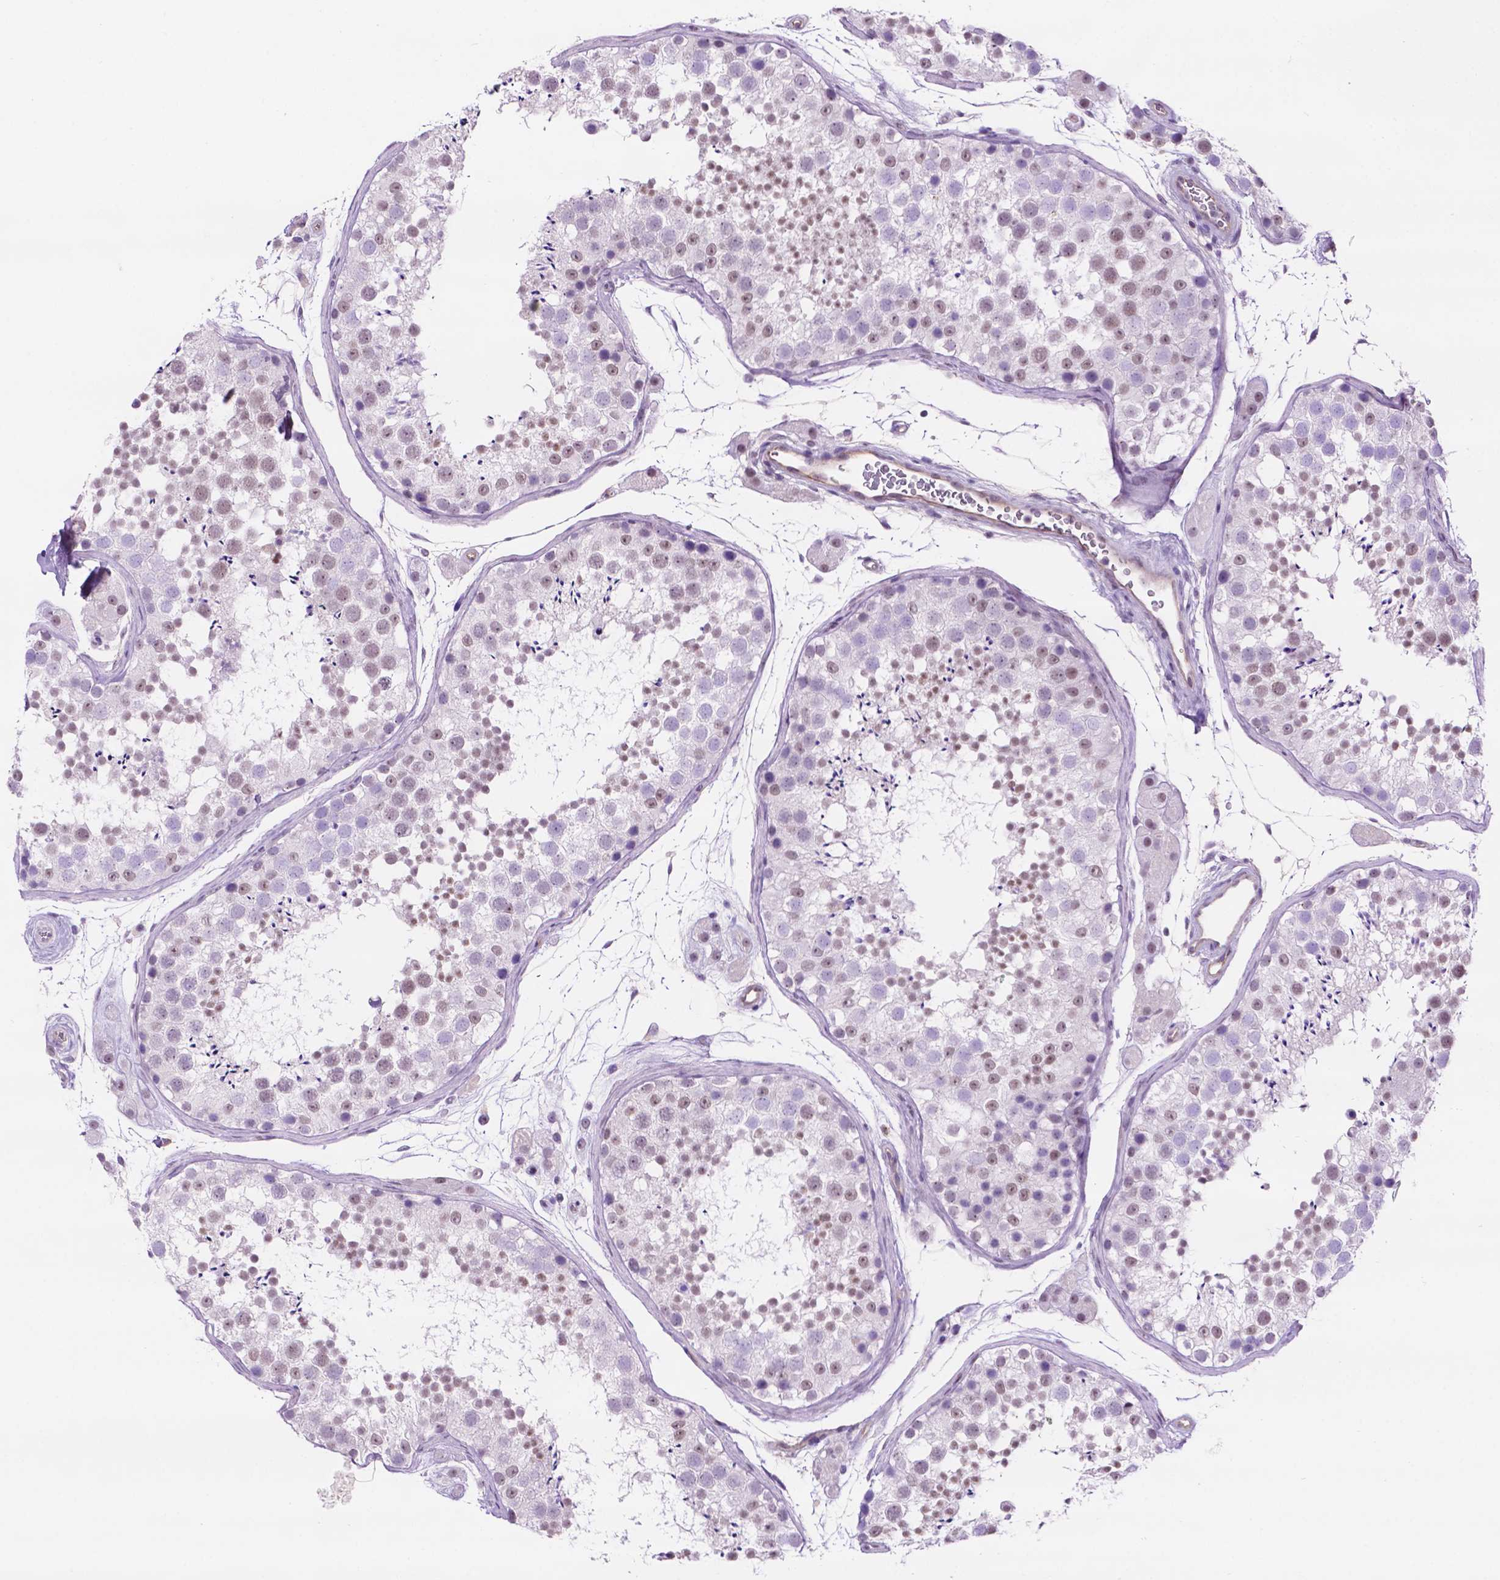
{"staining": {"intensity": "weak", "quantity": "25%-75%", "location": "nuclear"}, "tissue": "testis", "cell_type": "Cells in seminiferous ducts", "image_type": "normal", "snomed": [{"axis": "morphology", "description": "Normal tissue, NOS"}, {"axis": "topography", "description": "Testis"}], "caption": "IHC histopathology image of benign human testis stained for a protein (brown), which exhibits low levels of weak nuclear expression in about 25%-75% of cells in seminiferous ducts.", "gene": "TACSTD2", "patient": {"sex": "male", "age": 41}}